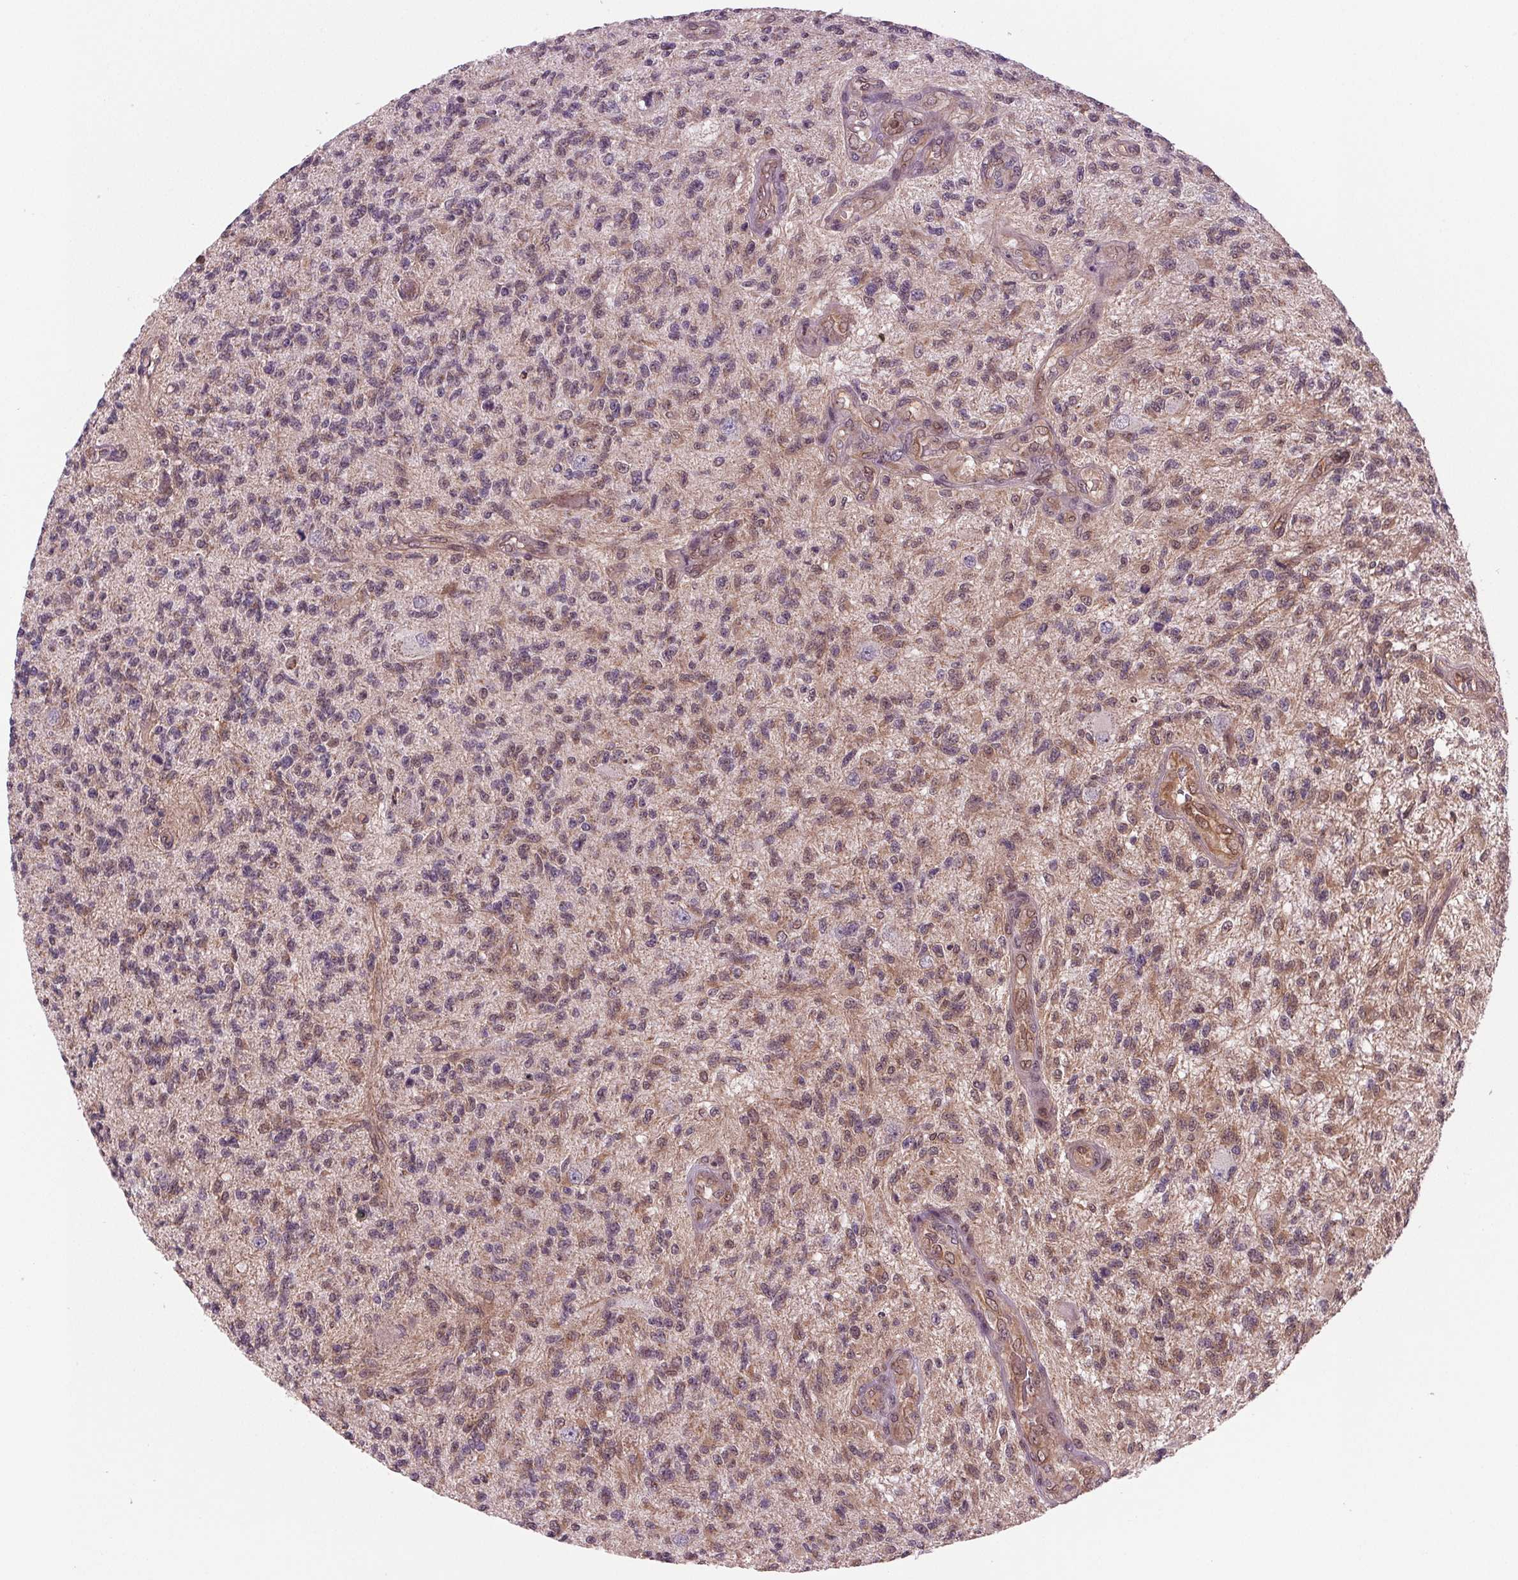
{"staining": {"intensity": "weak", "quantity": "<25%", "location": "cytoplasmic/membranous"}, "tissue": "glioma", "cell_type": "Tumor cells", "image_type": "cancer", "snomed": [{"axis": "morphology", "description": "Glioma, malignant, High grade"}, {"axis": "topography", "description": "Brain"}], "caption": "This histopathology image is of malignant glioma (high-grade) stained with immunohistochemistry (IHC) to label a protein in brown with the nuclei are counter-stained blue. There is no positivity in tumor cells.", "gene": "STAT3", "patient": {"sex": "male", "age": 56}}